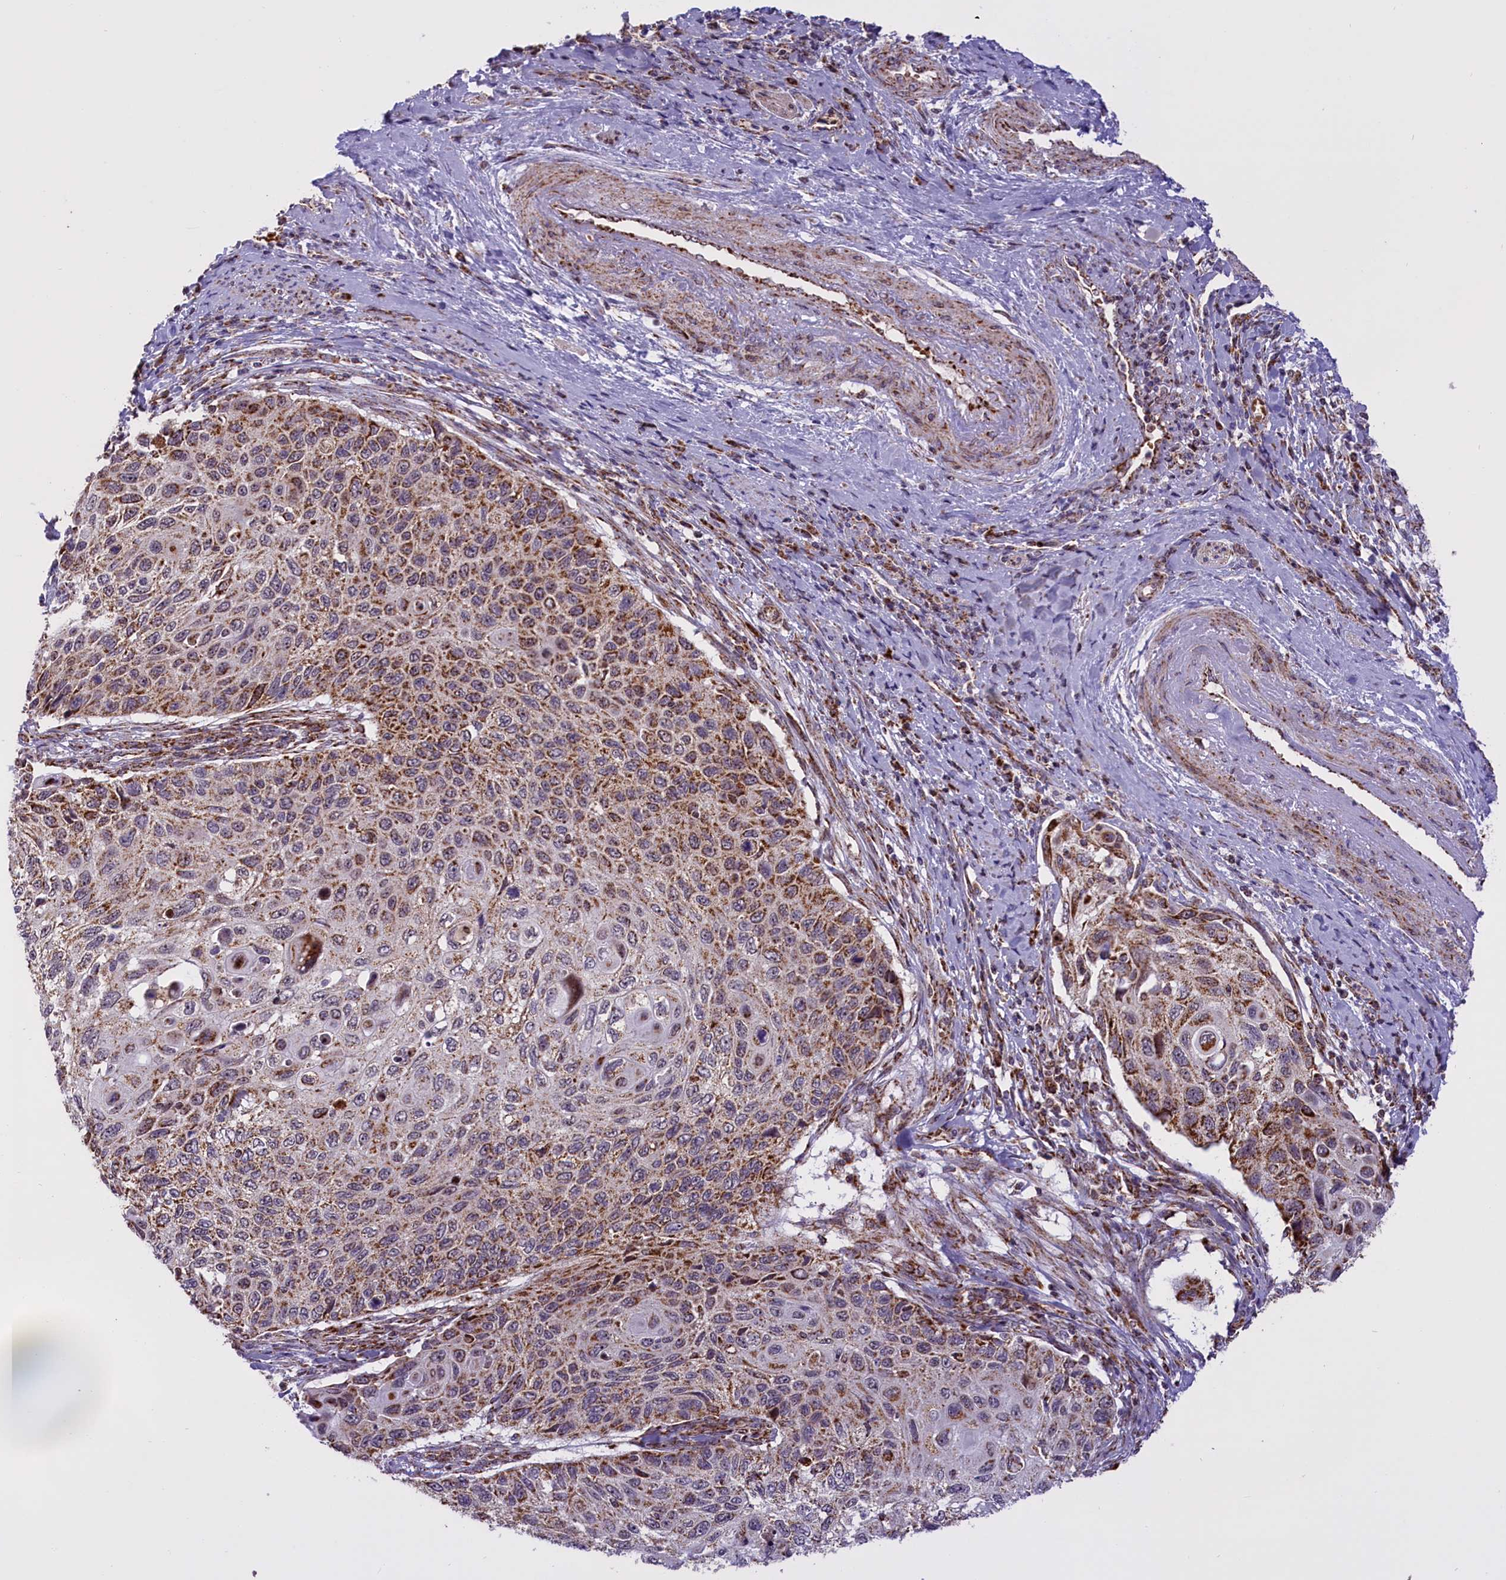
{"staining": {"intensity": "moderate", "quantity": "25%-75%", "location": "cytoplasmic/membranous"}, "tissue": "cervical cancer", "cell_type": "Tumor cells", "image_type": "cancer", "snomed": [{"axis": "morphology", "description": "Squamous cell carcinoma, NOS"}, {"axis": "topography", "description": "Cervix"}], "caption": "Cervical cancer (squamous cell carcinoma) stained with DAB immunohistochemistry exhibits medium levels of moderate cytoplasmic/membranous expression in about 25%-75% of tumor cells. (Stains: DAB in brown, nuclei in blue, Microscopy: brightfield microscopy at high magnification).", "gene": "NDUFS5", "patient": {"sex": "female", "age": 70}}